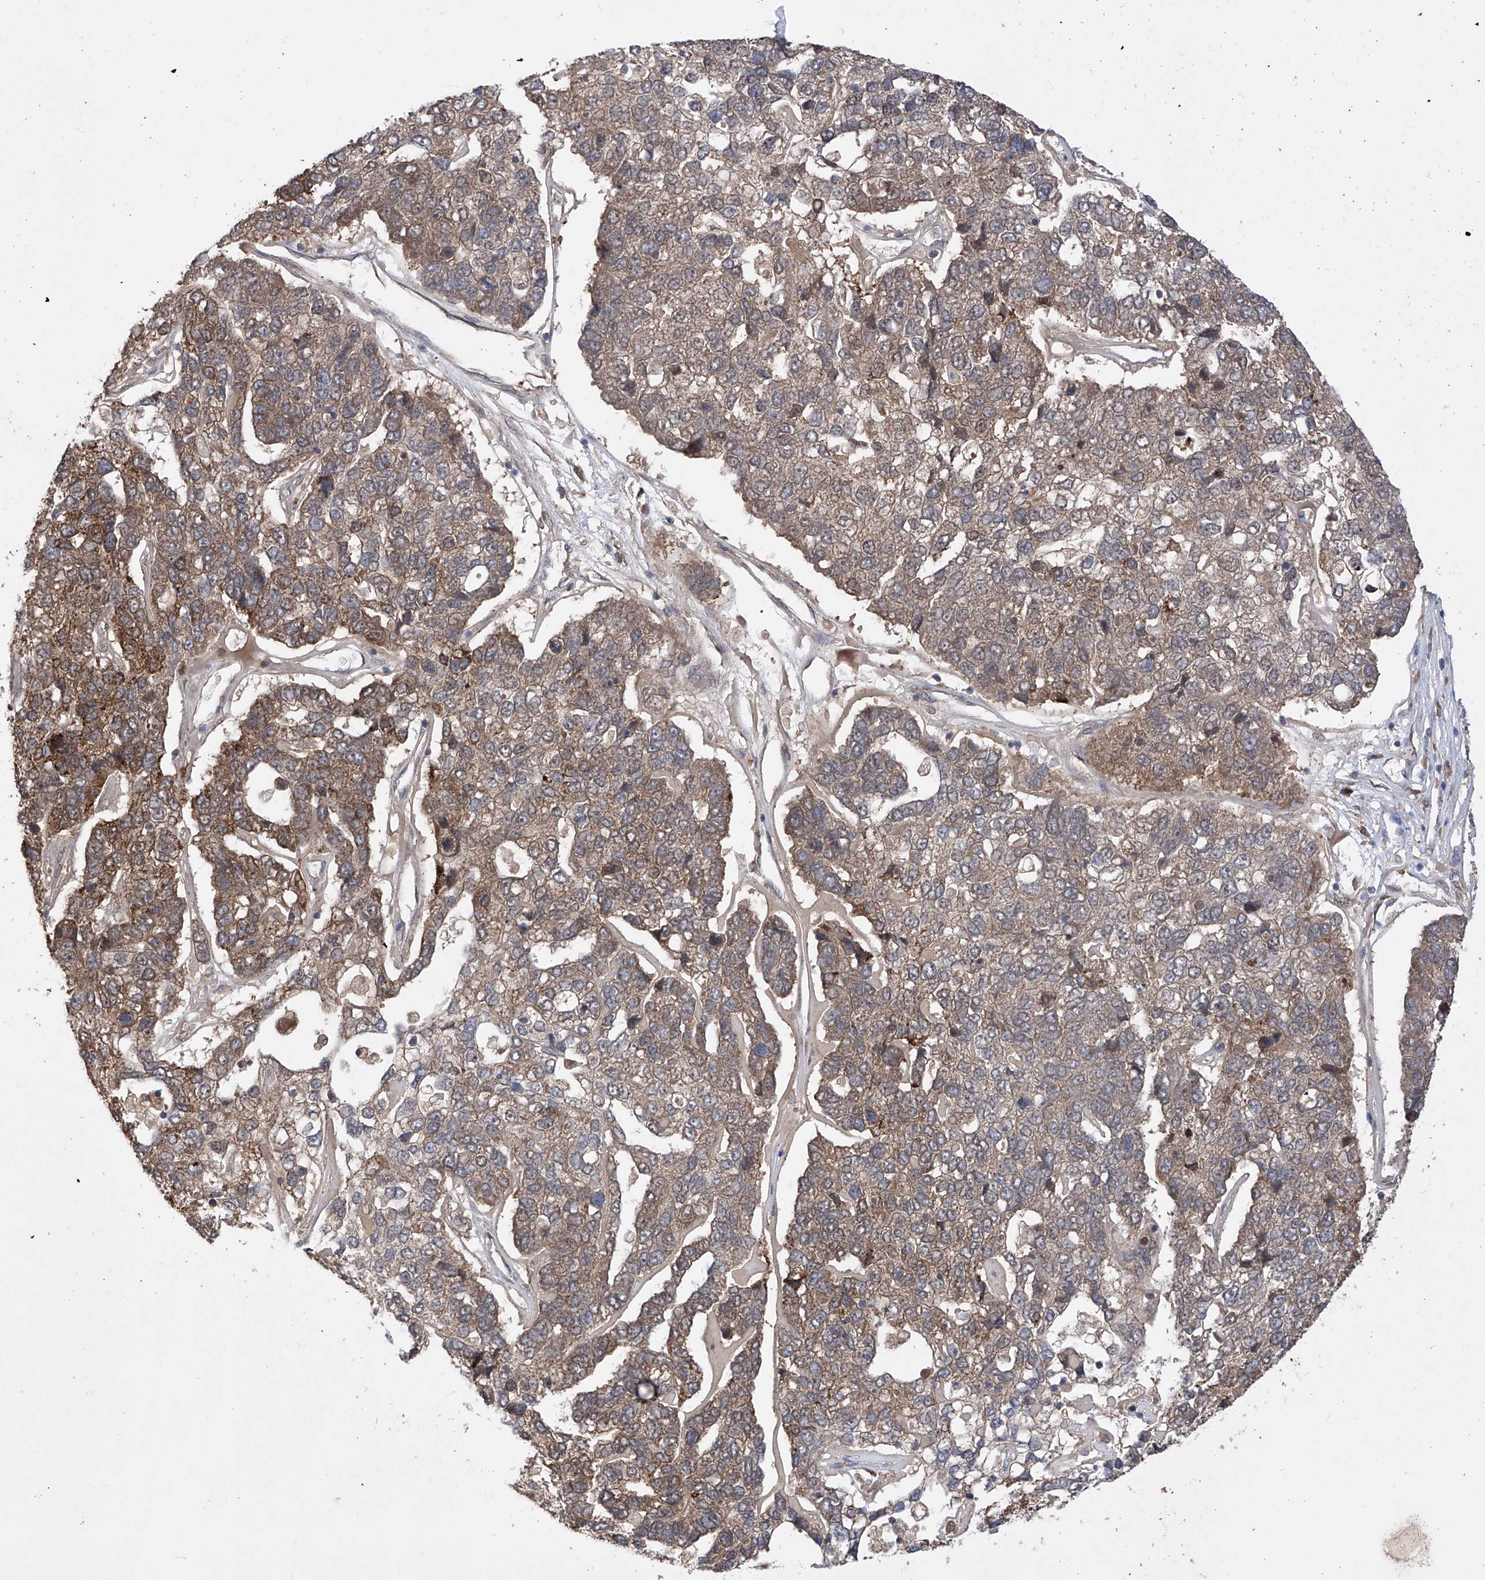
{"staining": {"intensity": "moderate", "quantity": ">75%", "location": "cytoplasmic/membranous"}, "tissue": "pancreatic cancer", "cell_type": "Tumor cells", "image_type": "cancer", "snomed": [{"axis": "morphology", "description": "Adenocarcinoma, NOS"}, {"axis": "topography", "description": "Pancreas"}], "caption": "This is a photomicrograph of IHC staining of pancreatic adenocarcinoma, which shows moderate expression in the cytoplasmic/membranous of tumor cells.", "gene": "SDHAF4", "patient": {"sex": "female", "age": 61}}